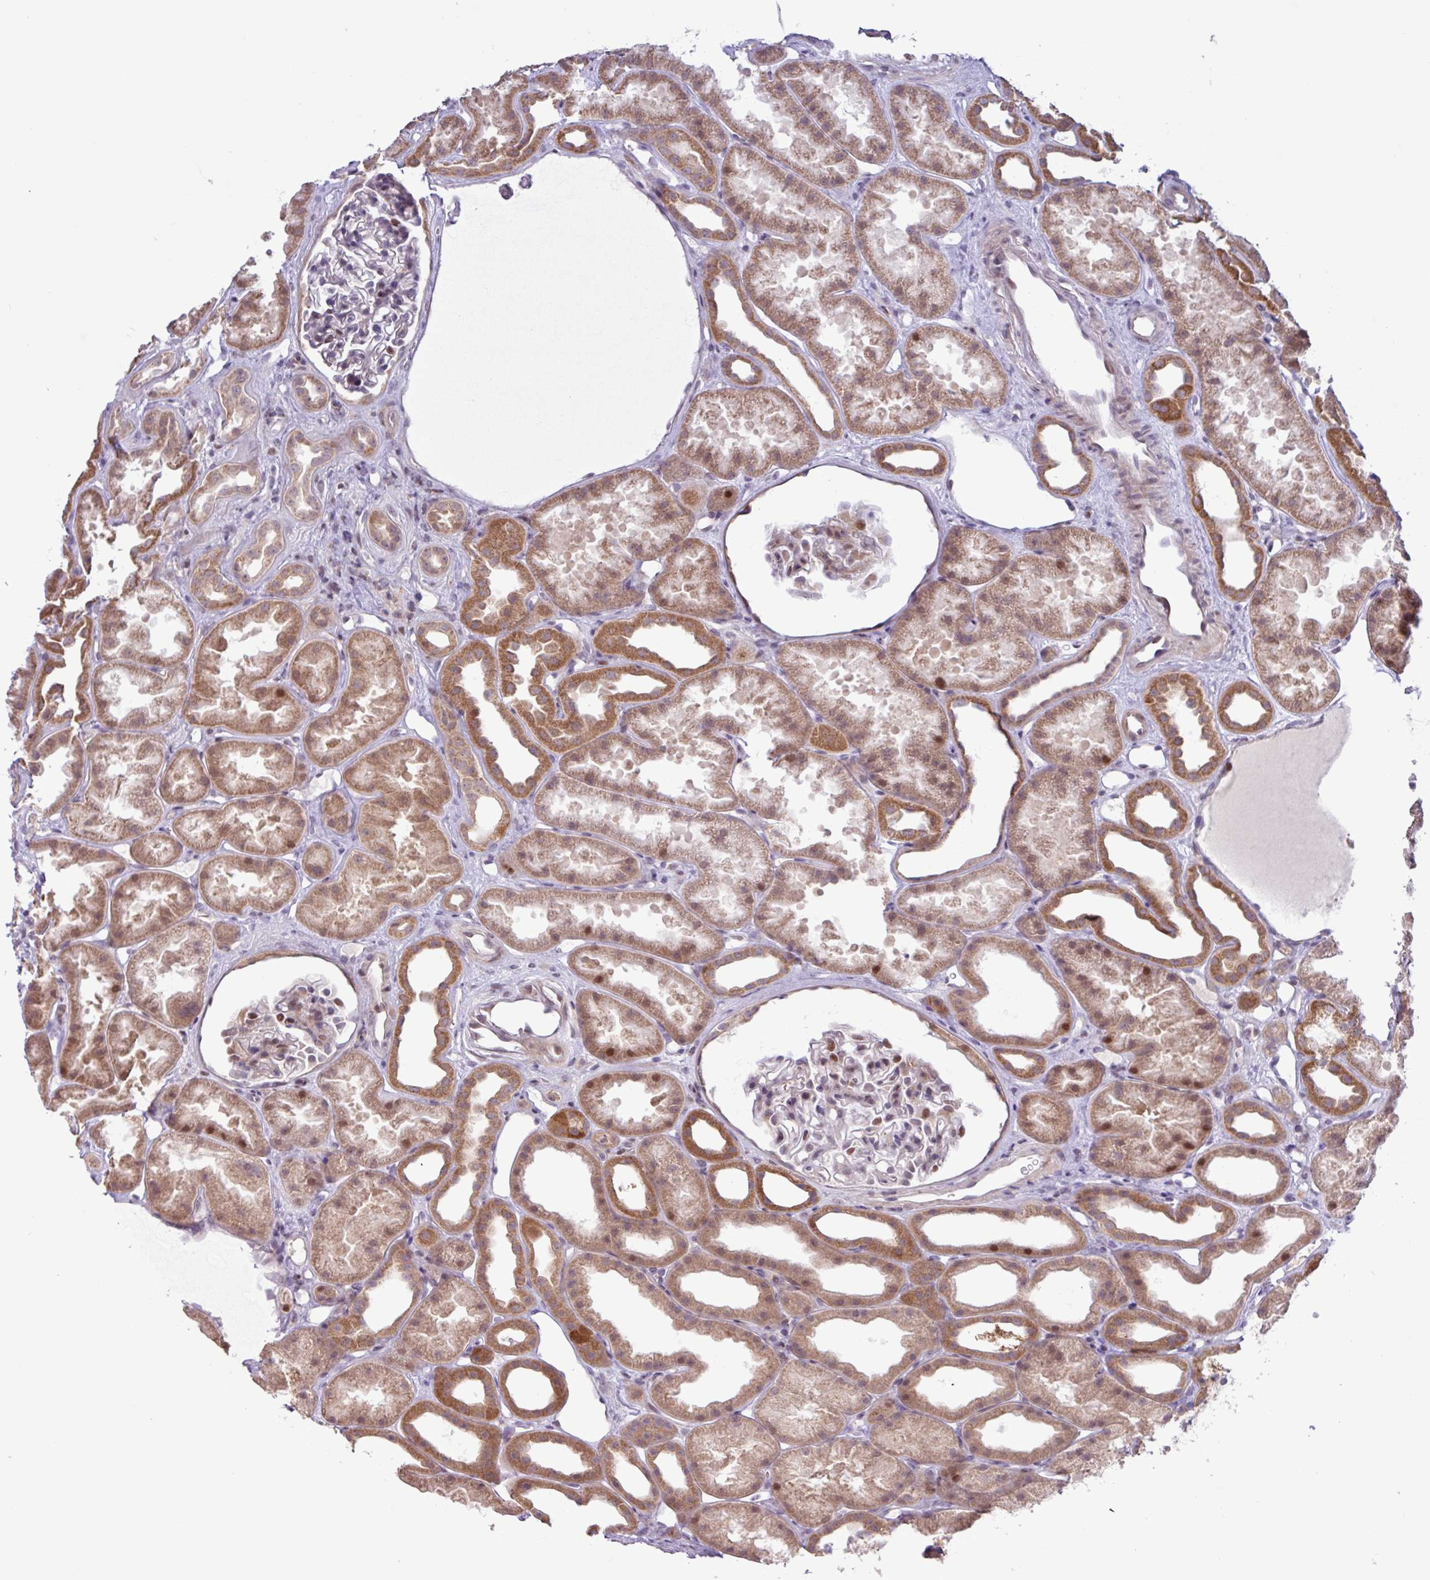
{"staining": {"intensity": "moderate", "quantity": "<25%", "location": "nuclear"}, "tissue": "kidney", "cell_type": "Cells in glomeruli", "image_type": "normal", "snomed": [{"axis": "morphology", "description": "Normal tissue, NOS"}, {"axis": "topography", "description": "Kidney"}], "caption": "Normal kidney was stained to show a protein in brown. There is low levels of moderate nuclear positivity in approximately <25% of cells in glomeruli. (DAB (3,3'-diaminobenzidine) IHC with brightfield microscopy, high magnification).", "gene": "RTL3", "patient": {"sex": "male", "age": 61}}